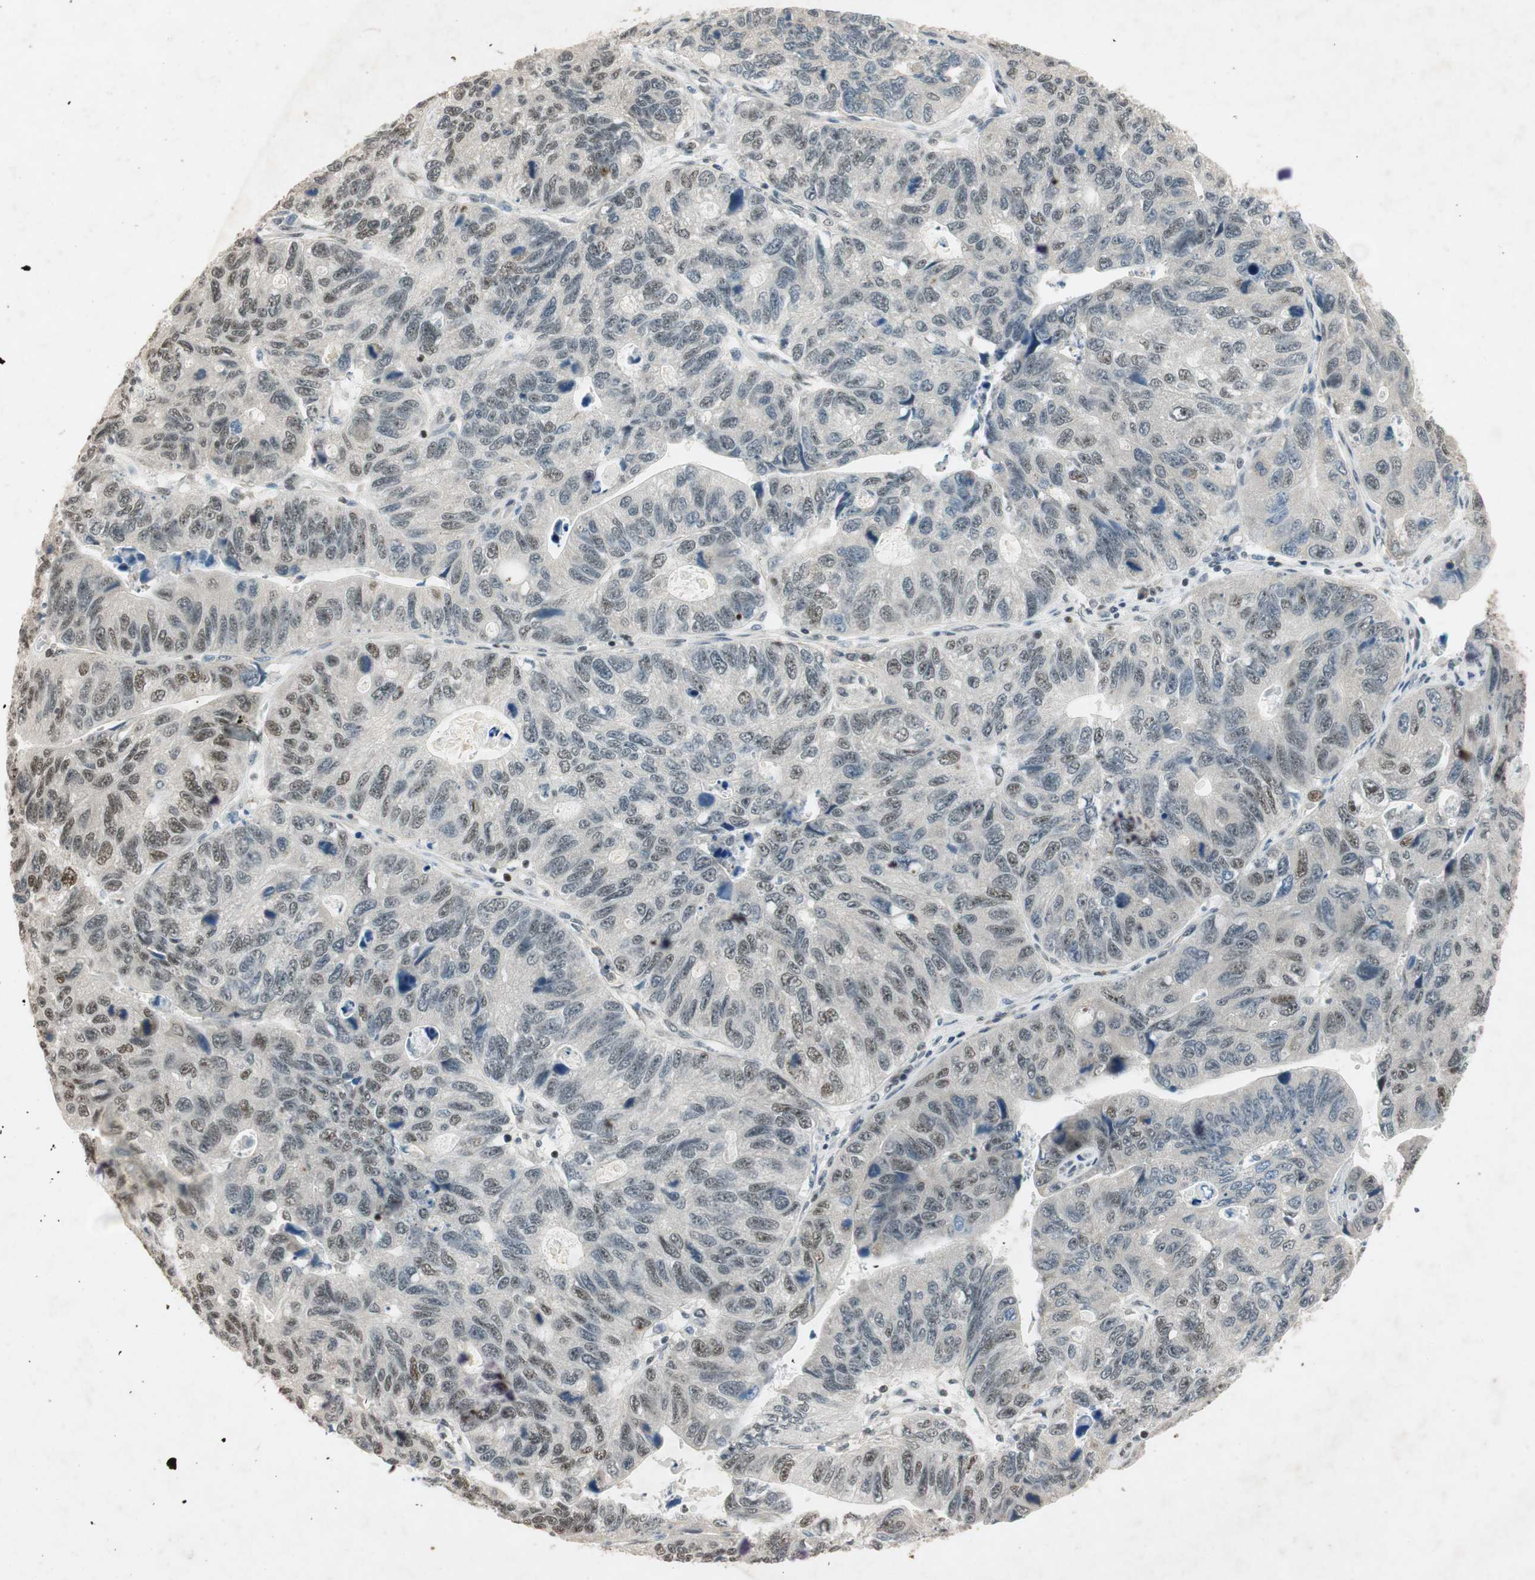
{"staining": {"intensity": "strong", "quantity": ">75%", "location": "nuclear"}, "tissue": "stomach cancer", "cell_type": "Tumor cells", "image_type": "cancer", "snomed": [{"axis": "morphology", "description": "Adenocarcinoma, NOS"}, {"axis": "topography", "description": "Stomach"}], "caption": "This is a micrograph of immunohistochemistry staining of stomach cancer, which shows strong positivity in the nuclear of tumor cells.", "gene": "NCBP3", "patient": {"sex": "male", "age": 59}}